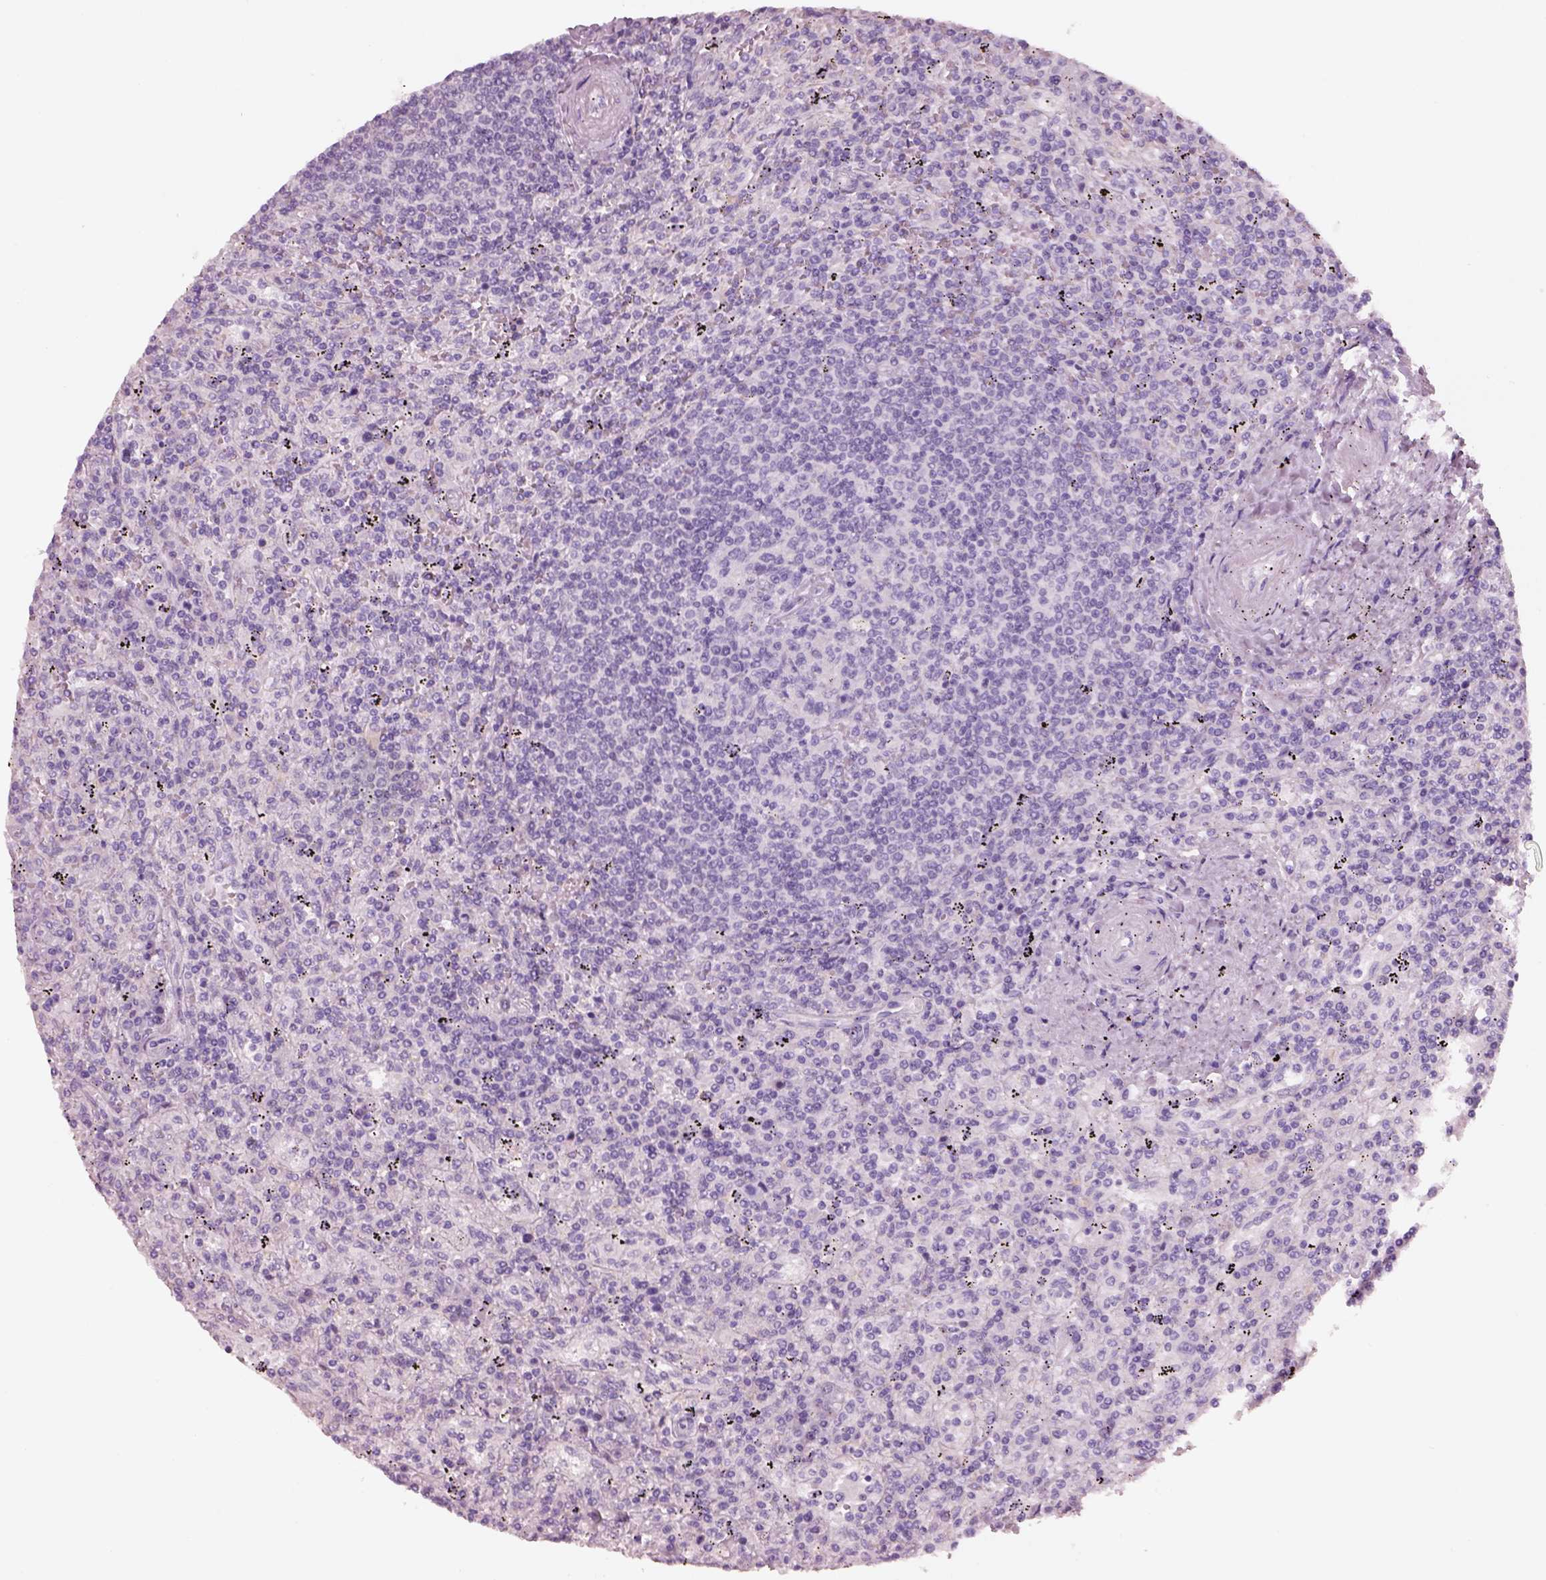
{"staining": {"intensity": "negative", "quantity": "none", "location": "none"}, "tissue": "lymphoma", "cell_type": "Tumor cells", "image_type": "cancer", "snomed": [{"axis": "morphology", "description": "Malignant lymphoma, non-Hodgkin's type, Low grade"}, {"axis": "topography", "description": "Spleen"}], "caption": "An image of human lymphoma is negative for staining in tumor cells.", "gene": "PNOC", "patient": {"sex": "male", "age": 62}}